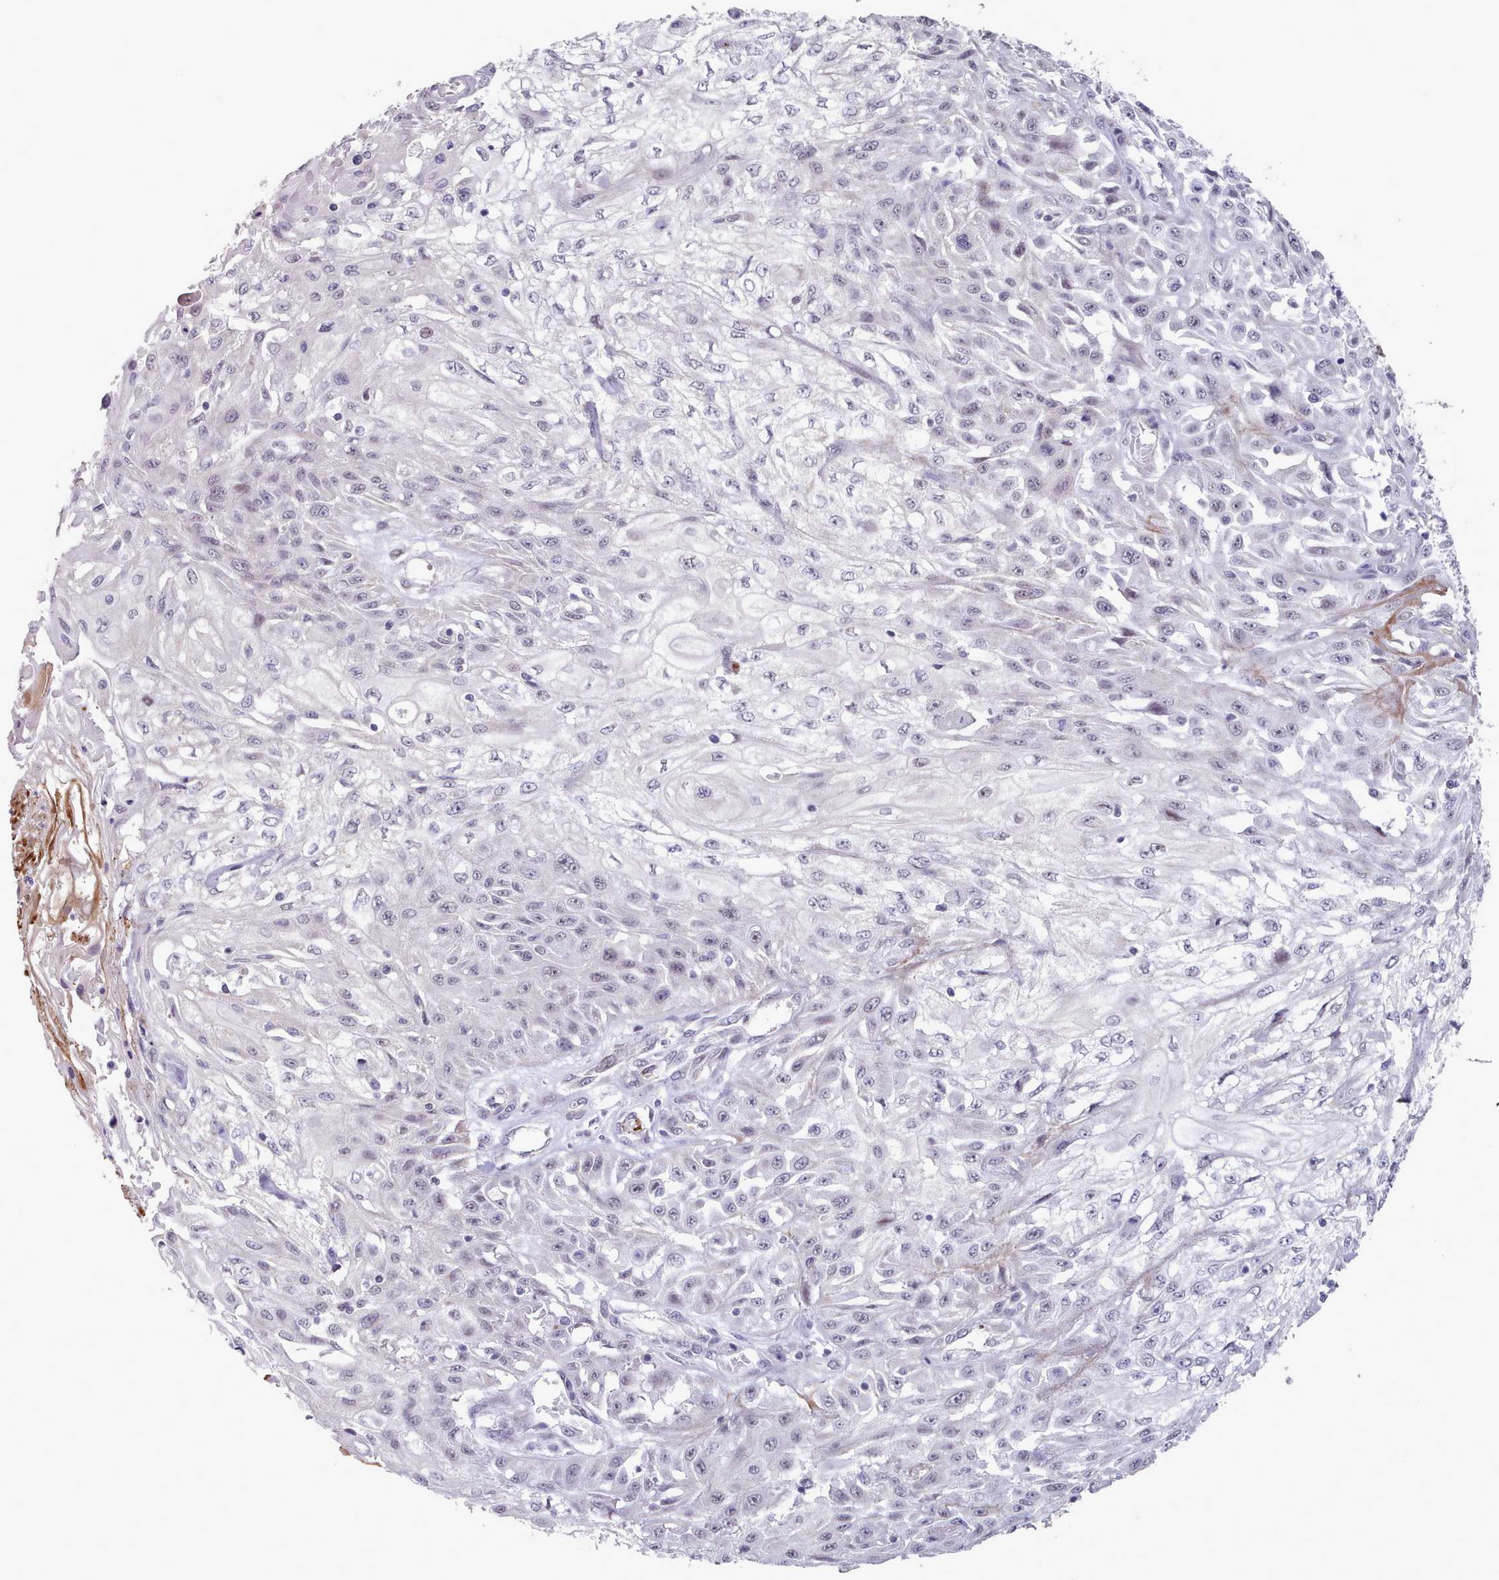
{"staining": {"intensity": "negative", "quantity": "none", "location": "none"}, "tissue": "skin cancer", "cell_type": "Tumor cells", "image_type": "cancer", "snomed": [{"axis": "morphology", "description": "Squamous cell carcinoma, NOS"}, {"axis": "morphology", "description": "Squamous cell carcinoma, metastatic, NOS"}, {"axis": "topography", "description": "Skin"}, {"axis": "topography", "description": "Lymph node"}], "caption": "High magnification brightfield microscopy of skin squamous cell carcinoma stained with DAB (brown) and counterstained with hematoxylin (blue): tumor cells show no significant staining. (DAB IHC visualized using brightfield microscopy, high magnification).", "gene": "TRARG1", "patient": {"sex": "male", "age": 75}}